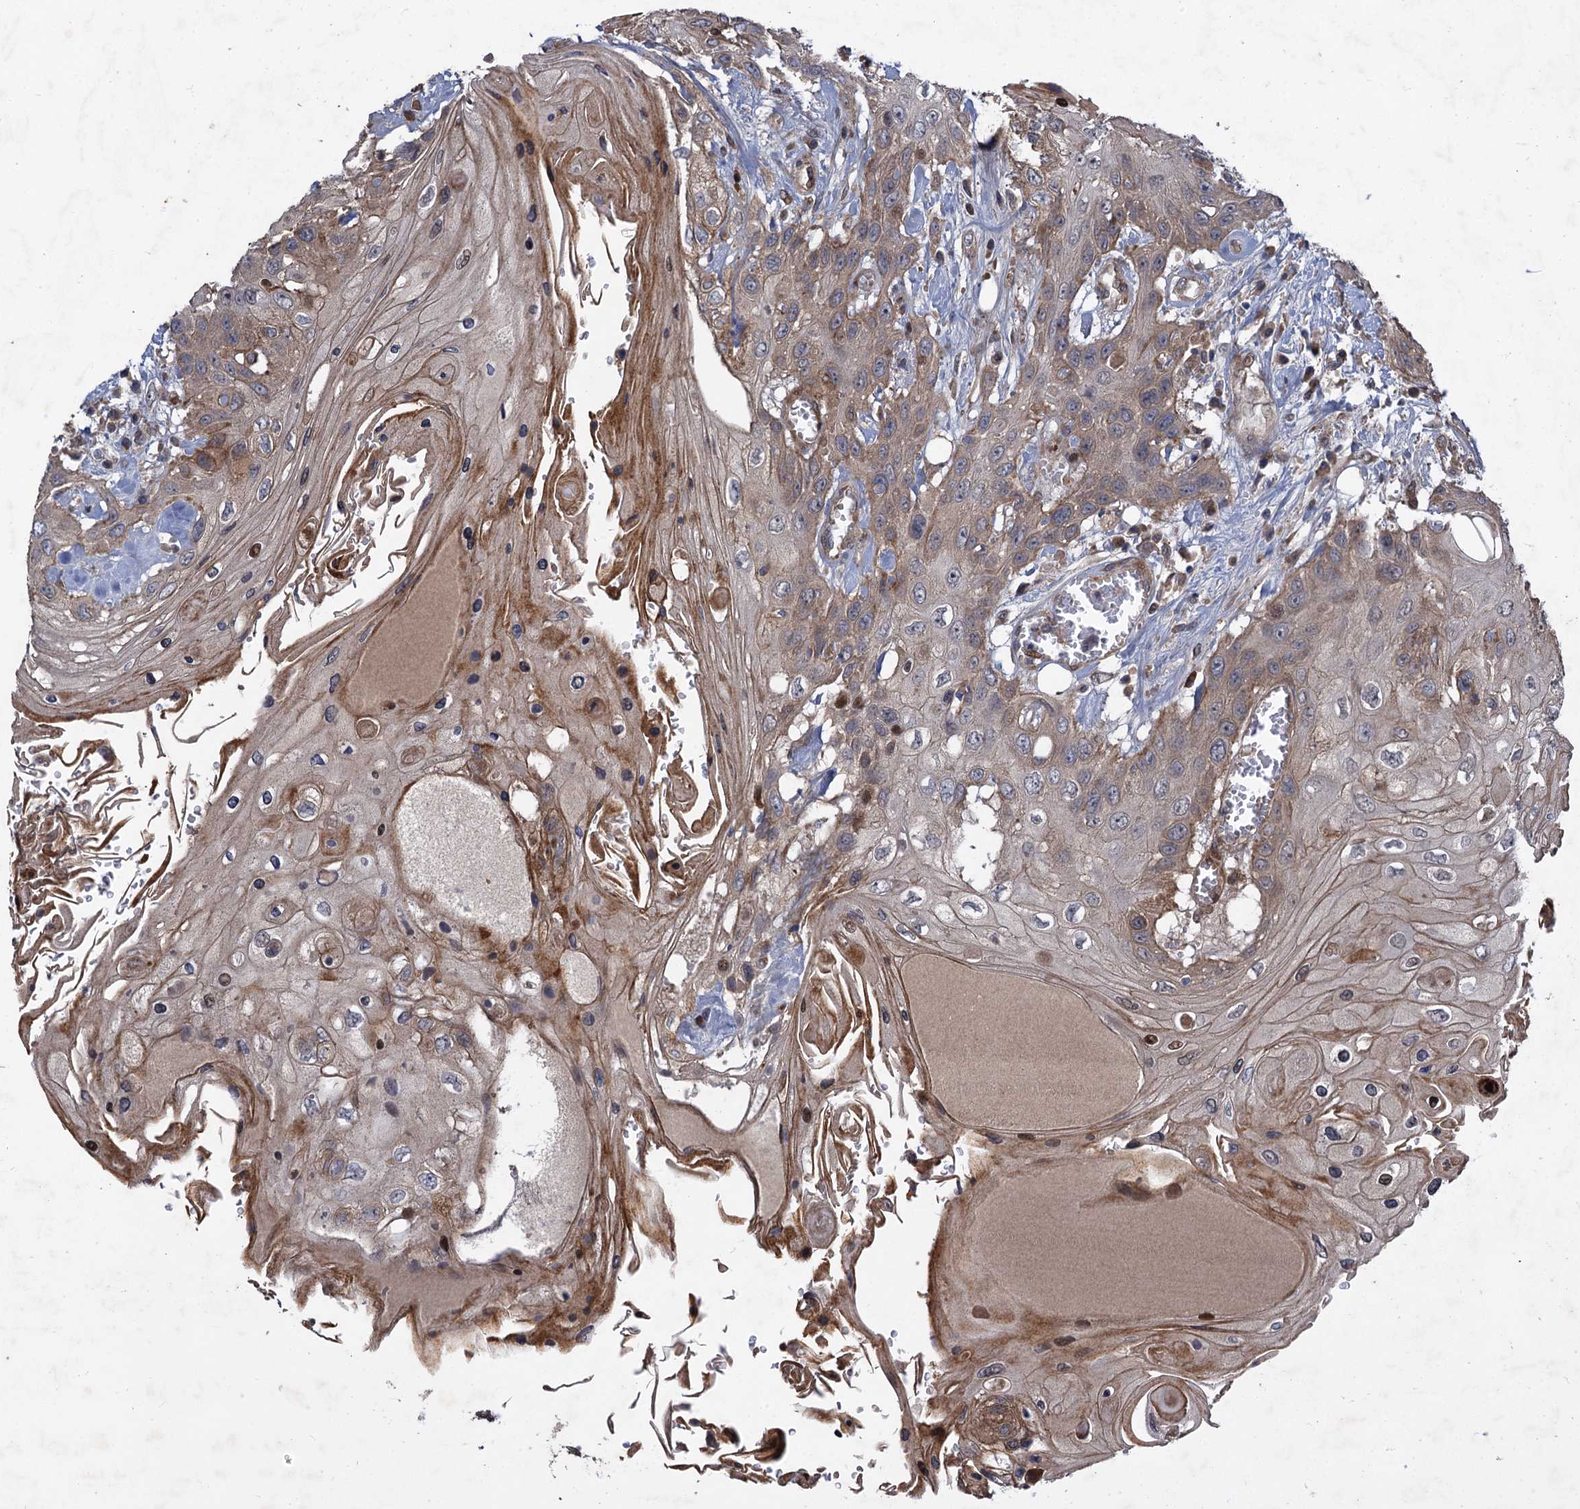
{"staining": {"intensity": "weak", "quantity": "25%-75%", "location": "cytoplasmic/membranous"}, "tissue": "head and neck cancer", "cell_type": "Tumor cells", "image_type": "cancer", "snomed": [{"axis": "morphology", "description": "Squamous cell carcinoma, NOS"}, {"axis": "topography", "description": "Head-Neck"}], "caption": "Immunohistochemistry (DAB (3,3'-diaminobenzidine)) staining of human head and neck squamous cell carcinoma shows weak cytoplasmic/membranous protein positivity in approximately 25%-75% of tumor cells.", "gene": "NUDT22", "patient": {"sex": "female", "age": 43}}